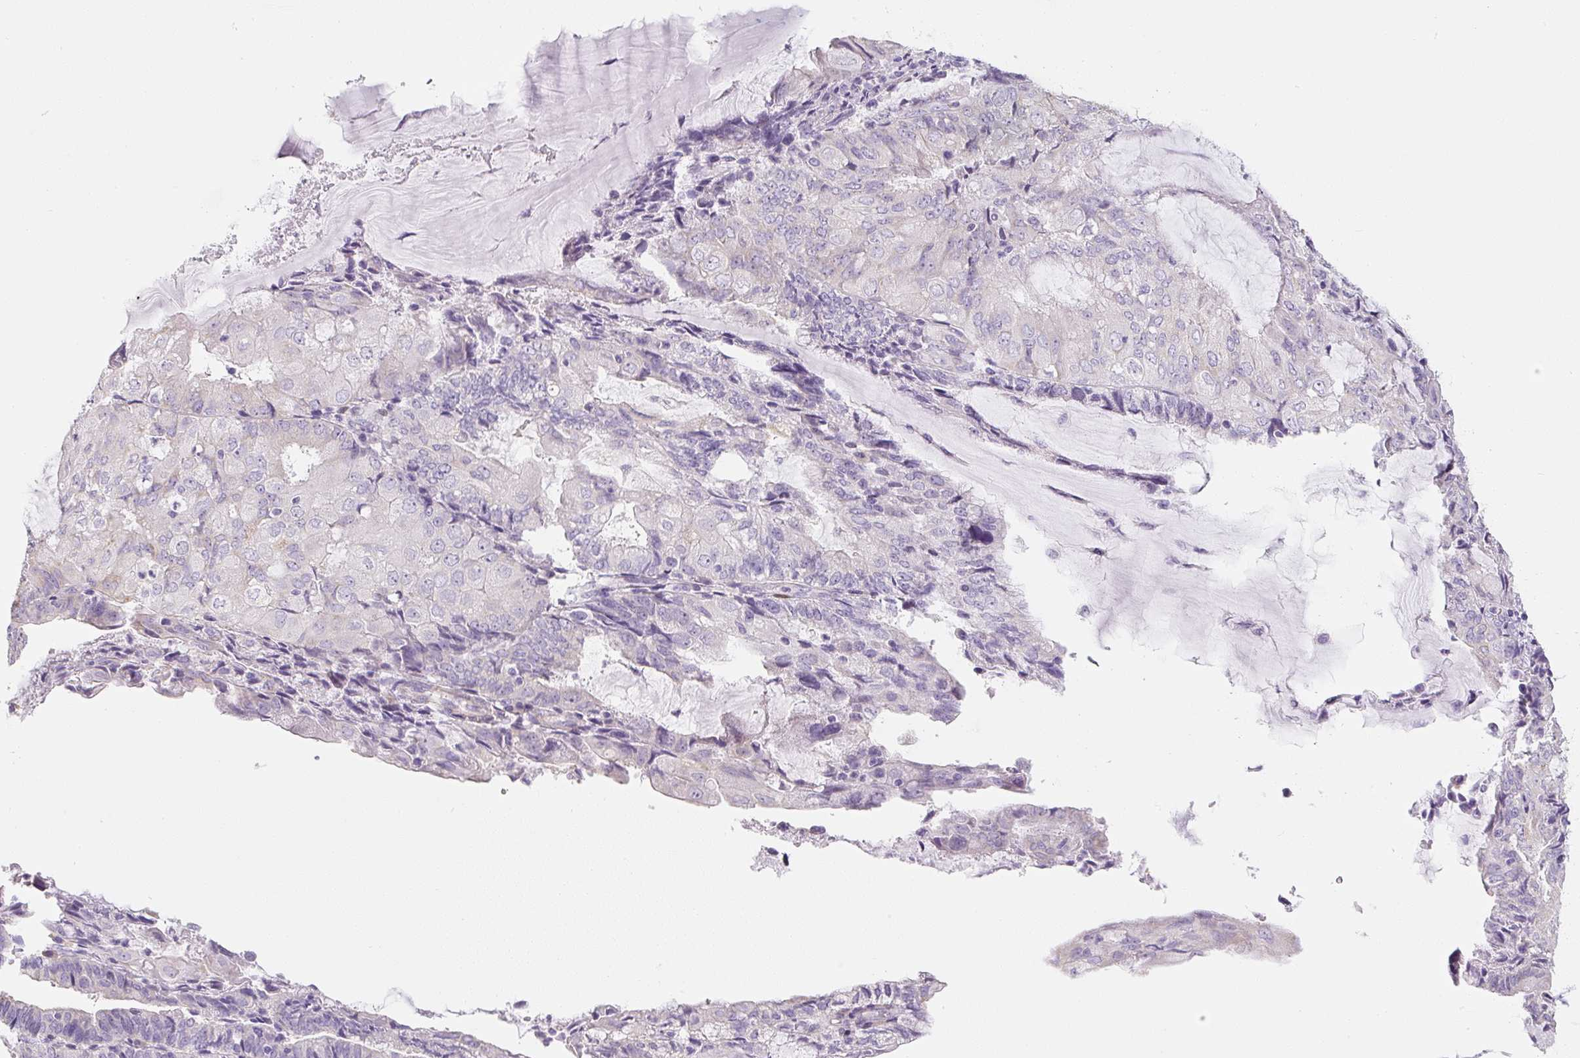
{"staining": {"intensity": "negative", "quantity": "none", "location": "none"}, "tissue": "endometrial cancer", "cell_type": "Tumor cells", "image_type": "cancer", "snomed": [{"axis": "morphology", "description": "Adenocarcinoma, NOS"}, {"axis": "topography", "description": "Endometrium"}], "caption": "This is an immunohistochemistry histopathology image of human endometrial adenocarcinoma. There is no positivity in tumor cells.", "gene": "PWWP3B", "patient": {"sex": "female", "age": 81}}